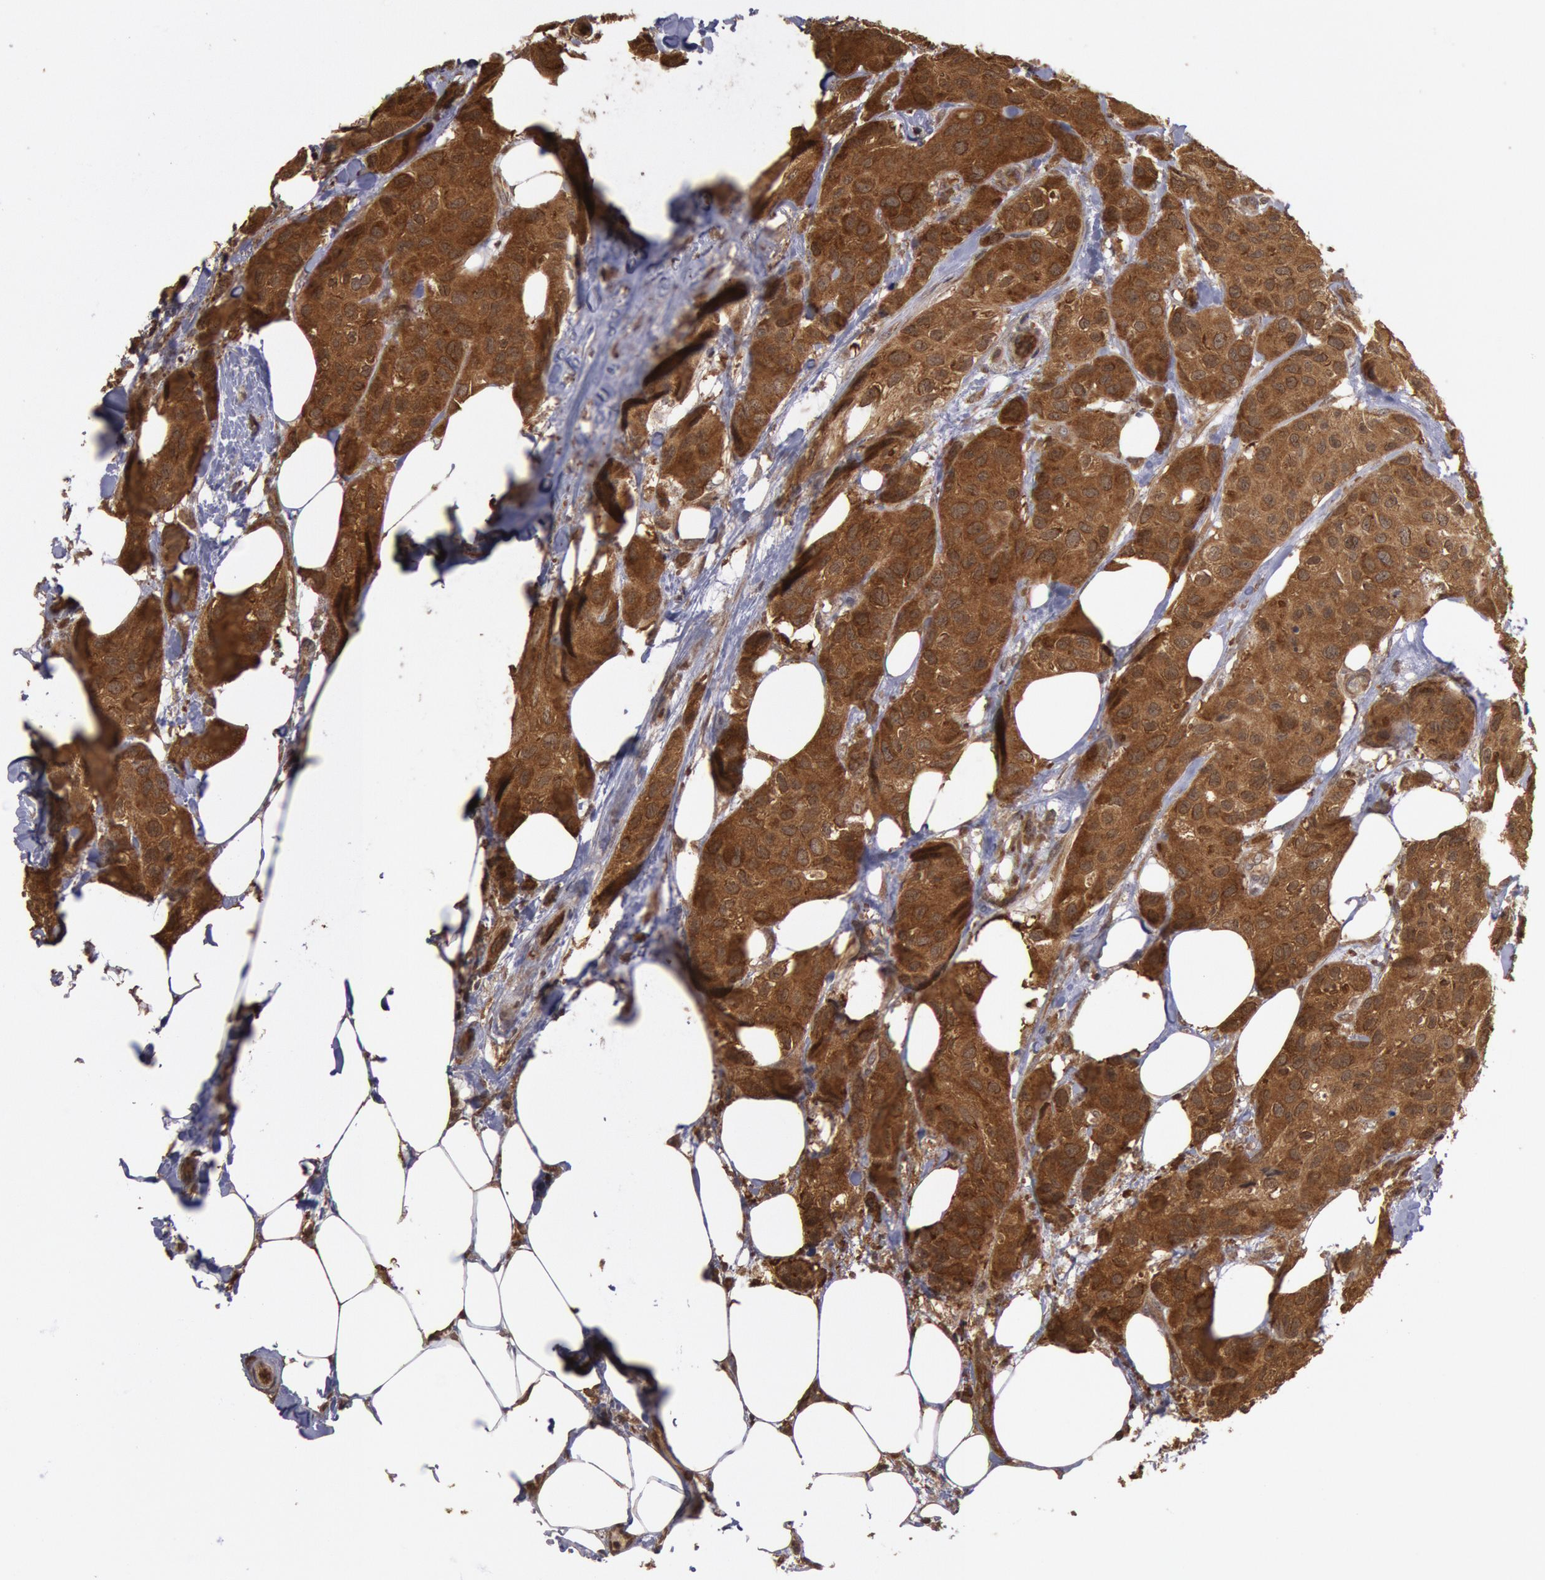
{"staining": {"intensity": "strong", "quantity": ">75%", "location": "cytoplasmic/membranous,nuclear"}, "tissue": "breast cancer", "cell_type": "Tumor cells", "image_type": "cancer", "snomed": [{"axis": "morphology", "description": "Duct carcinoma"}, {"axis": "topography", "description": "Breast"}], "caption": "Protein staining by IHC shows strong cytoplasmic/membranous and nuclear staining in approximately >75% of tumor cells in breast cancer.", "gene": "USP14", "patient": {"sex": "female", "age": 68}}